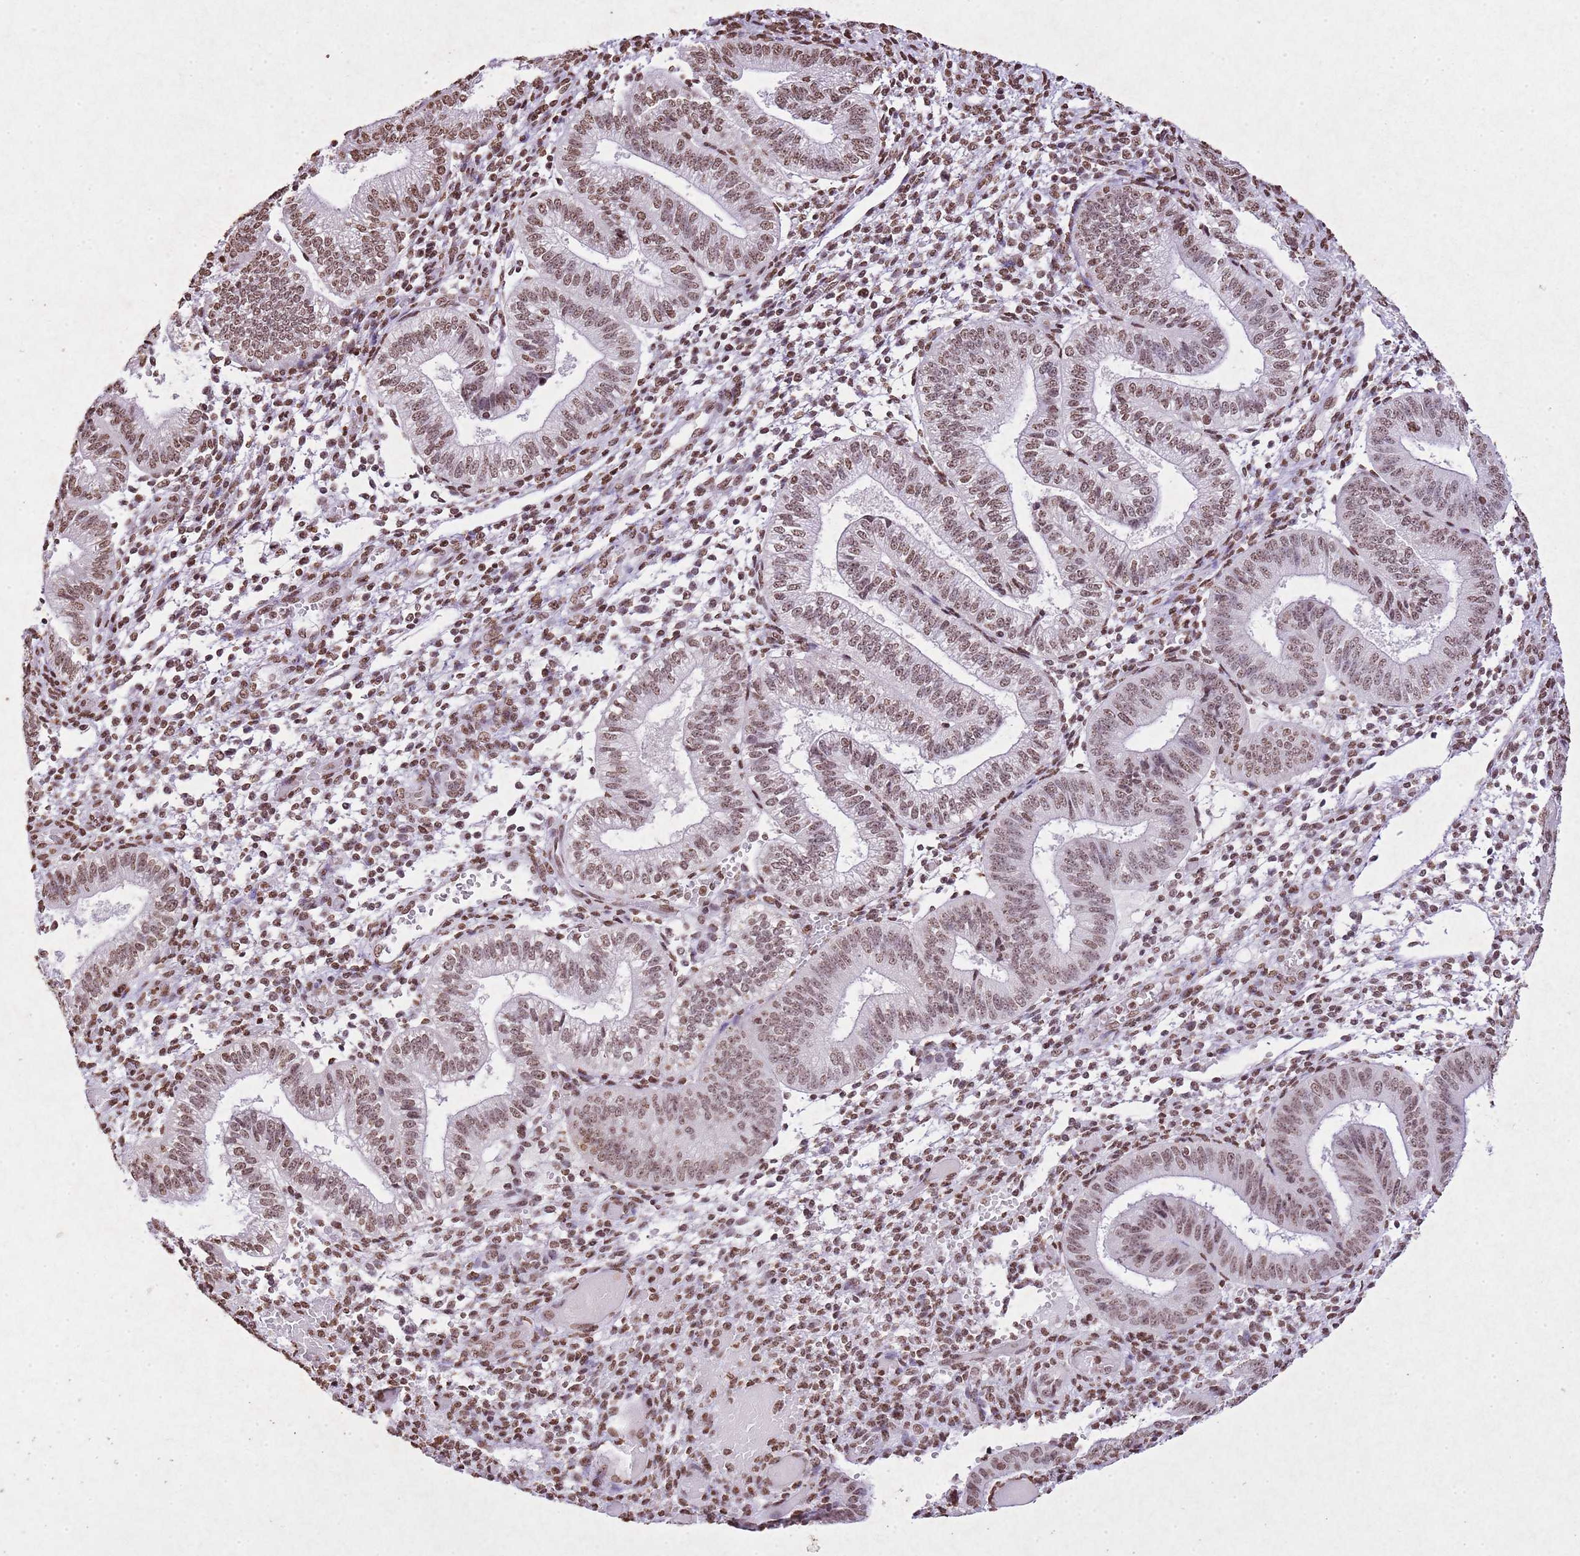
{"staining": {"intensity": "moderate", "quantity": ">75%", "location": "nuclear"}, "tissue": "endometrium", "cell_type": "Cells in endometrial stroma", "image_type": "normal", "snomed": [{"axis": "morphology", "description": "Normal tissue, NOS"}, {"axis": "topography", "description": "Endometrium"}], "caption": "Immunohistochemistry (IHC) of unremarkable human endometrium exhibits medium levels of moderate nuclear staining in about >75% of cells in endometrial stroma. The staining was performed using DAB (3,3'-diaminobenzidine) to visualize the protein expression in brown, while the nuclei were stained in blue with hematoxylin (Magnification: 20x).", "gene": "BMAL1", "patient": {"sex": "female", "age": 34}}